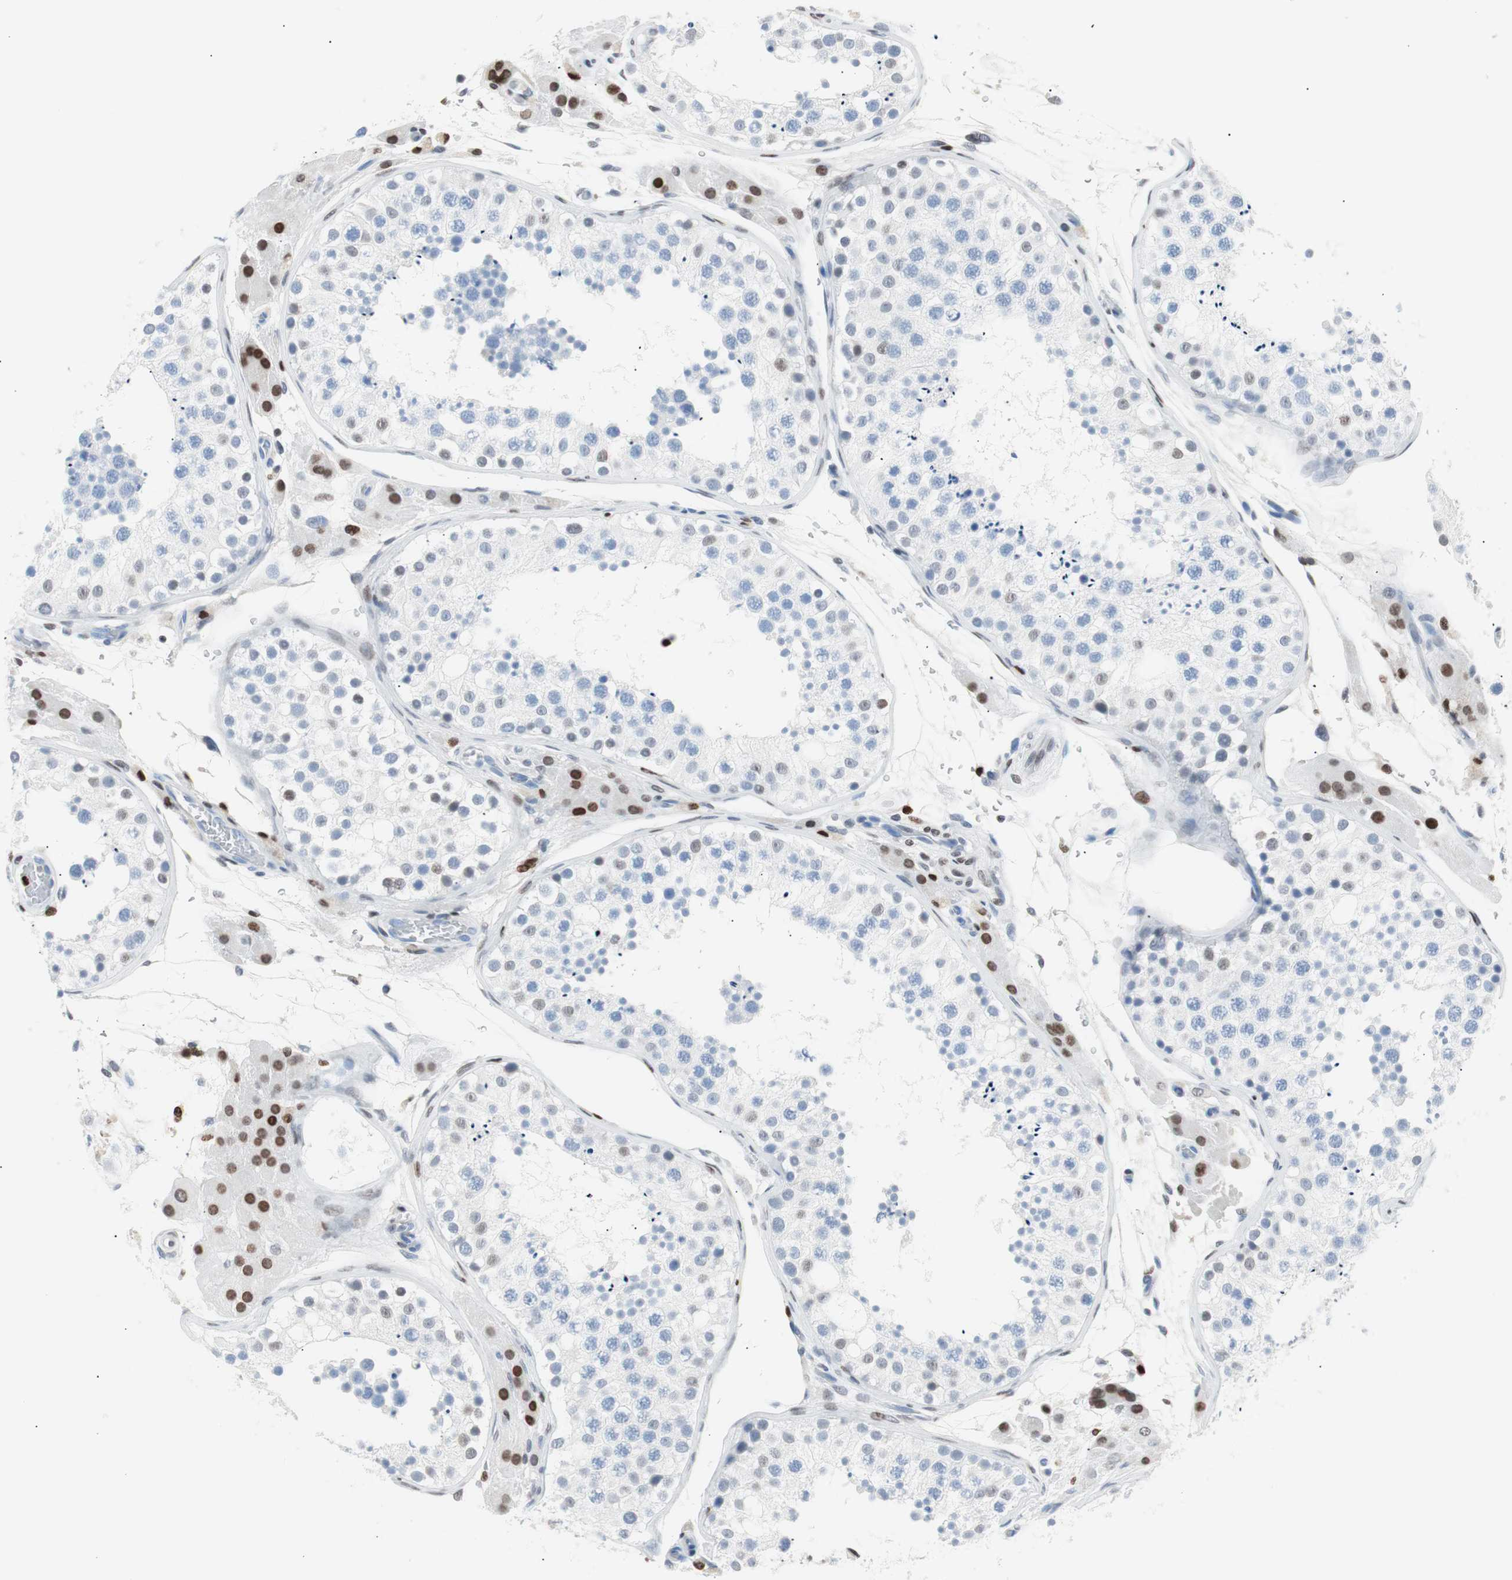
{"staining": {"intensity": "weak", "quantity": "<25%", "location": "nuclear"}, "tissue": "testis", "cell_type": "Cells in seminiferous ducts", "image_type": "normal", "snomed": [{"axis": "morphology", "description": "Normal tissue, NOS"}, {"axis": "topography", "description": "Testis"}], "caption": "High power microscopy micrograph of an immunohistochemistry histopathology image of benign testis, revealing no significant positivity in cells in seminiferous ducts.", "gene": "CEBPB", "patient": {"sex": "male", "age": 26}}